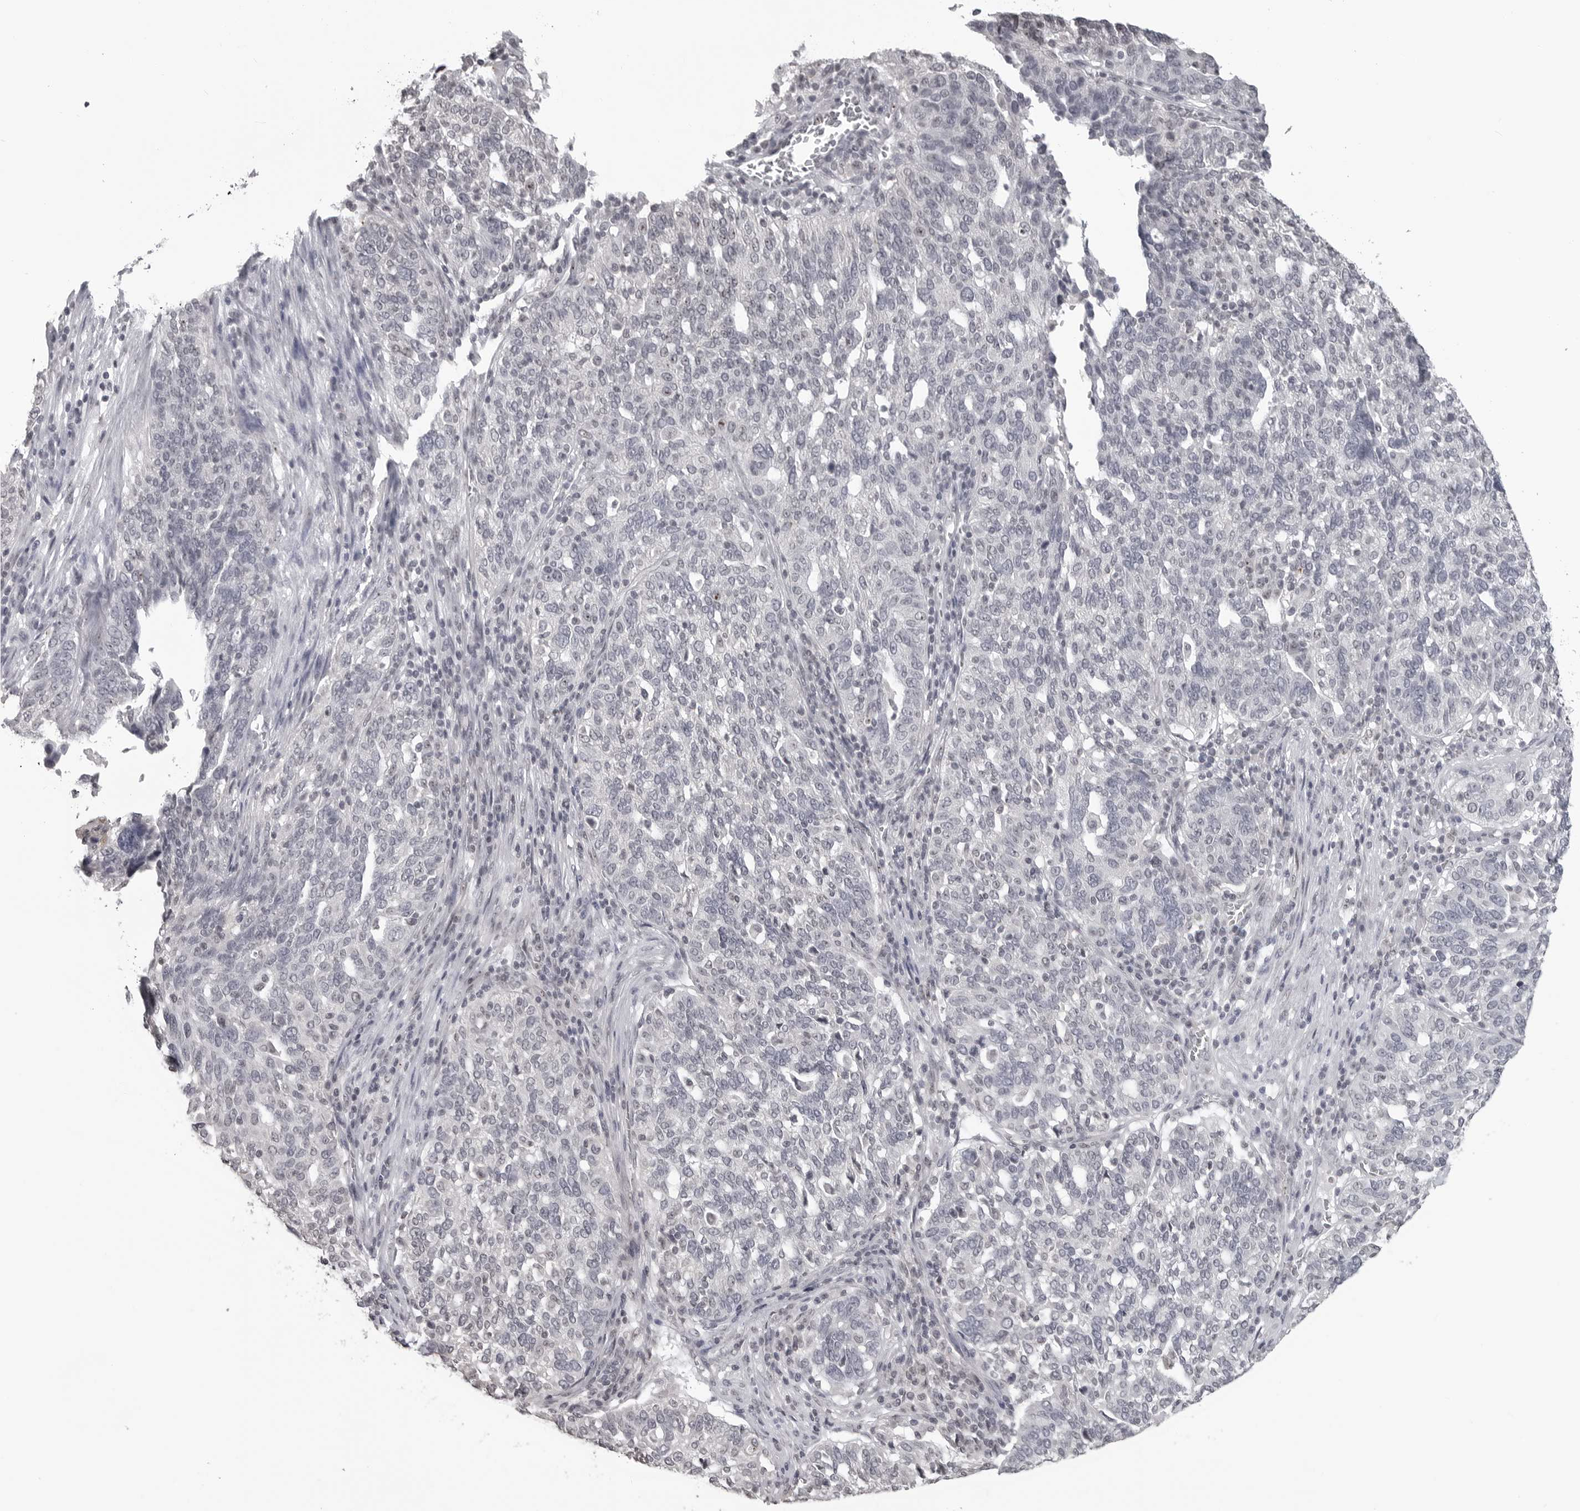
{"staining": {"intensity": "negative", "quantity": "none", "location": "none"}, "tissue": "ovarian cancer", "cell_type": "Tumor cells", "image_type": "cancer", "snomed": [{"axis": "morphology", "description": "Cystadenocarcinoma, serous, NOS"}, {"axis": "topography", "description": "Ovary"}], "caption": "This is an immunohistochemistry image of ovarian serous cystadenocarcinoma. There is no positivity in tumor cells.", "gene": "DDX54", "patient": {"sex": "female", "age": 59}}